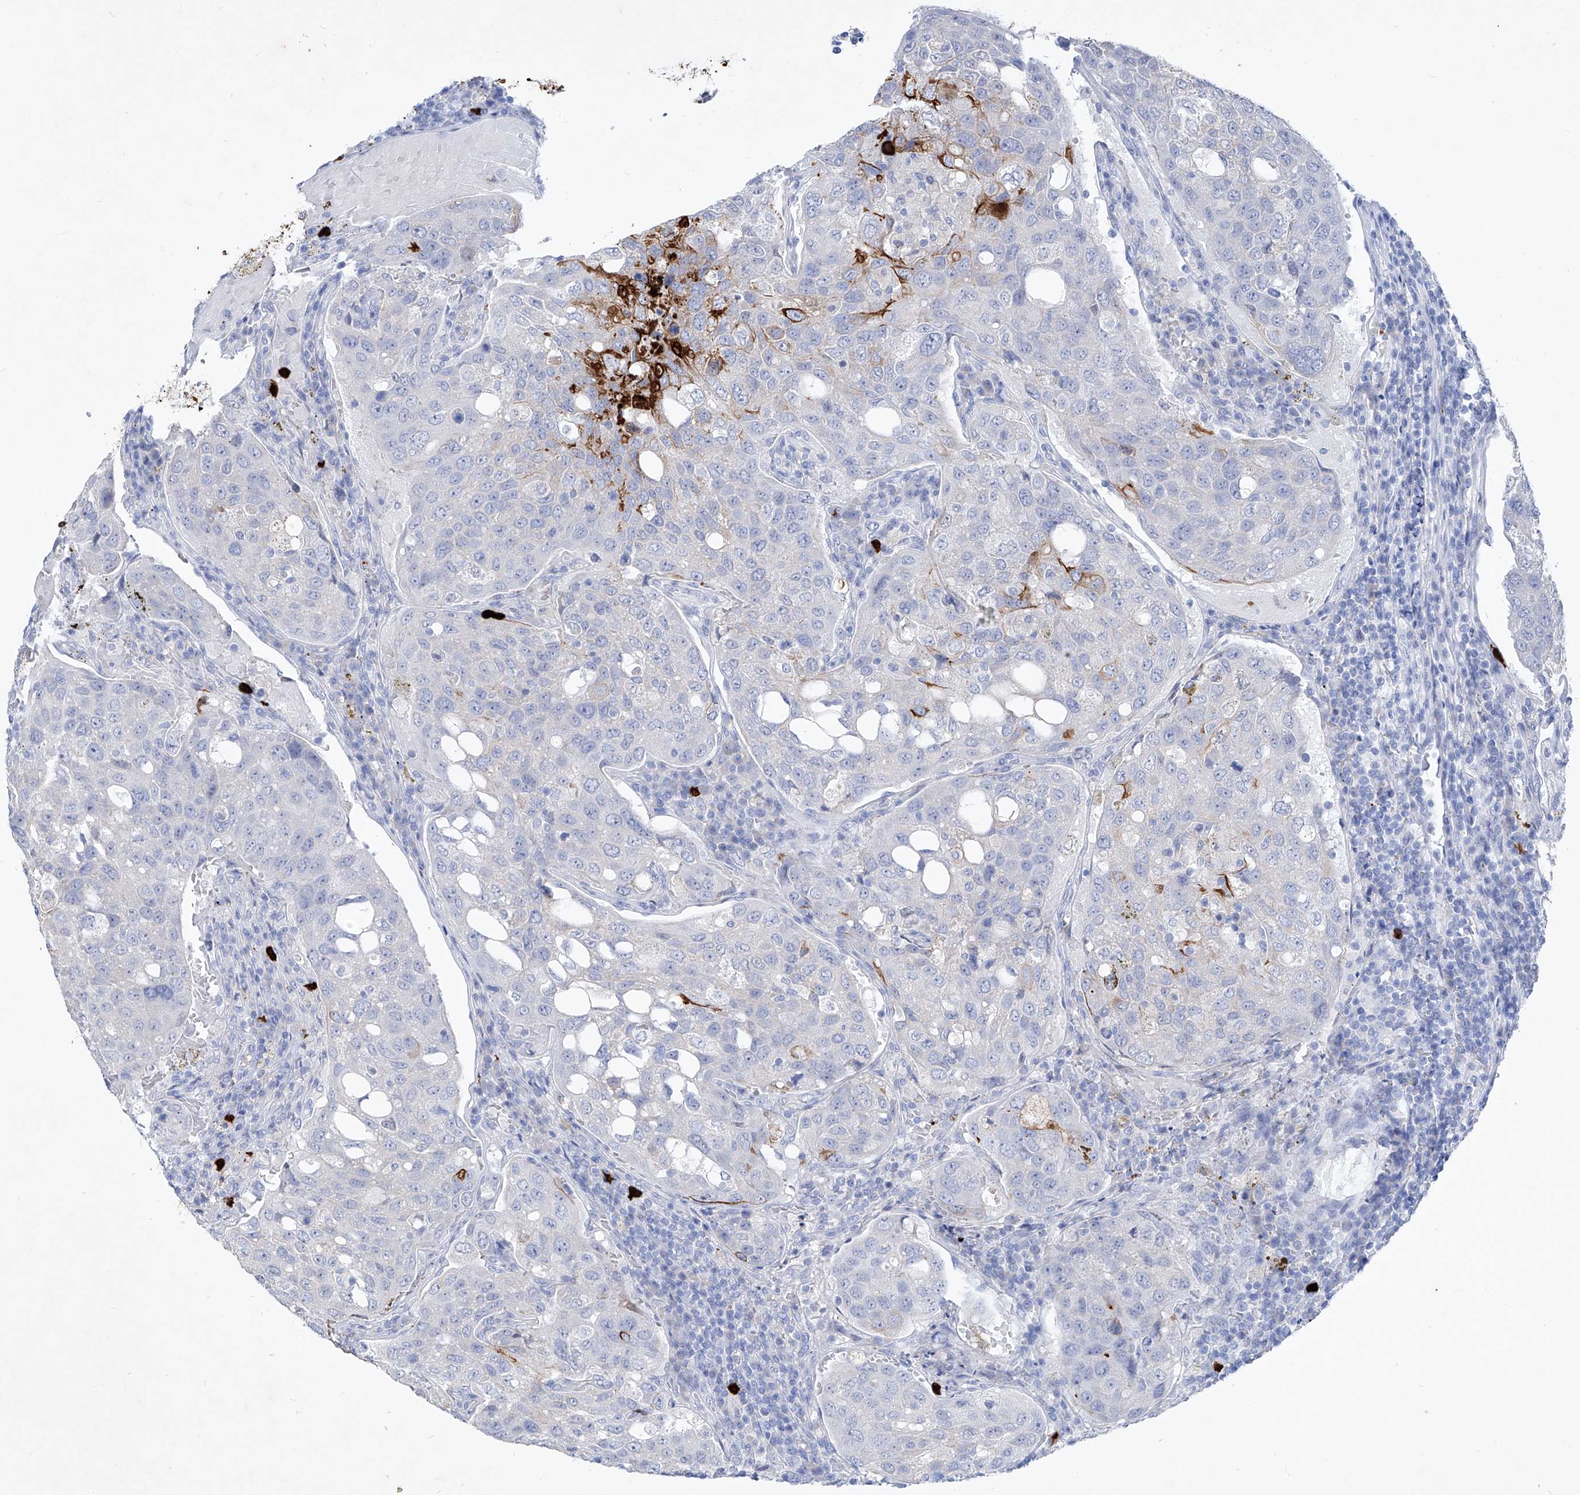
{"staining": {"intensity": "negative", "quantity": "none", "location": "none"}, "tissue": "urothelial cancer", "cell_type": "Tumor cells", "image_type": "cancer", "snomed": [{"axis": "morphology", "description": "Urothelial carcinoma, High grade"}, {"axis": "topography", "description": "Lymph node"}, {"axis": "topography", "description": "Urinary bladder"}], "caption": "Tumor cells show no significant expression in urothelial cancer.", "gene": "FRS3", "patient": {"sex": "male", "age": 51}}